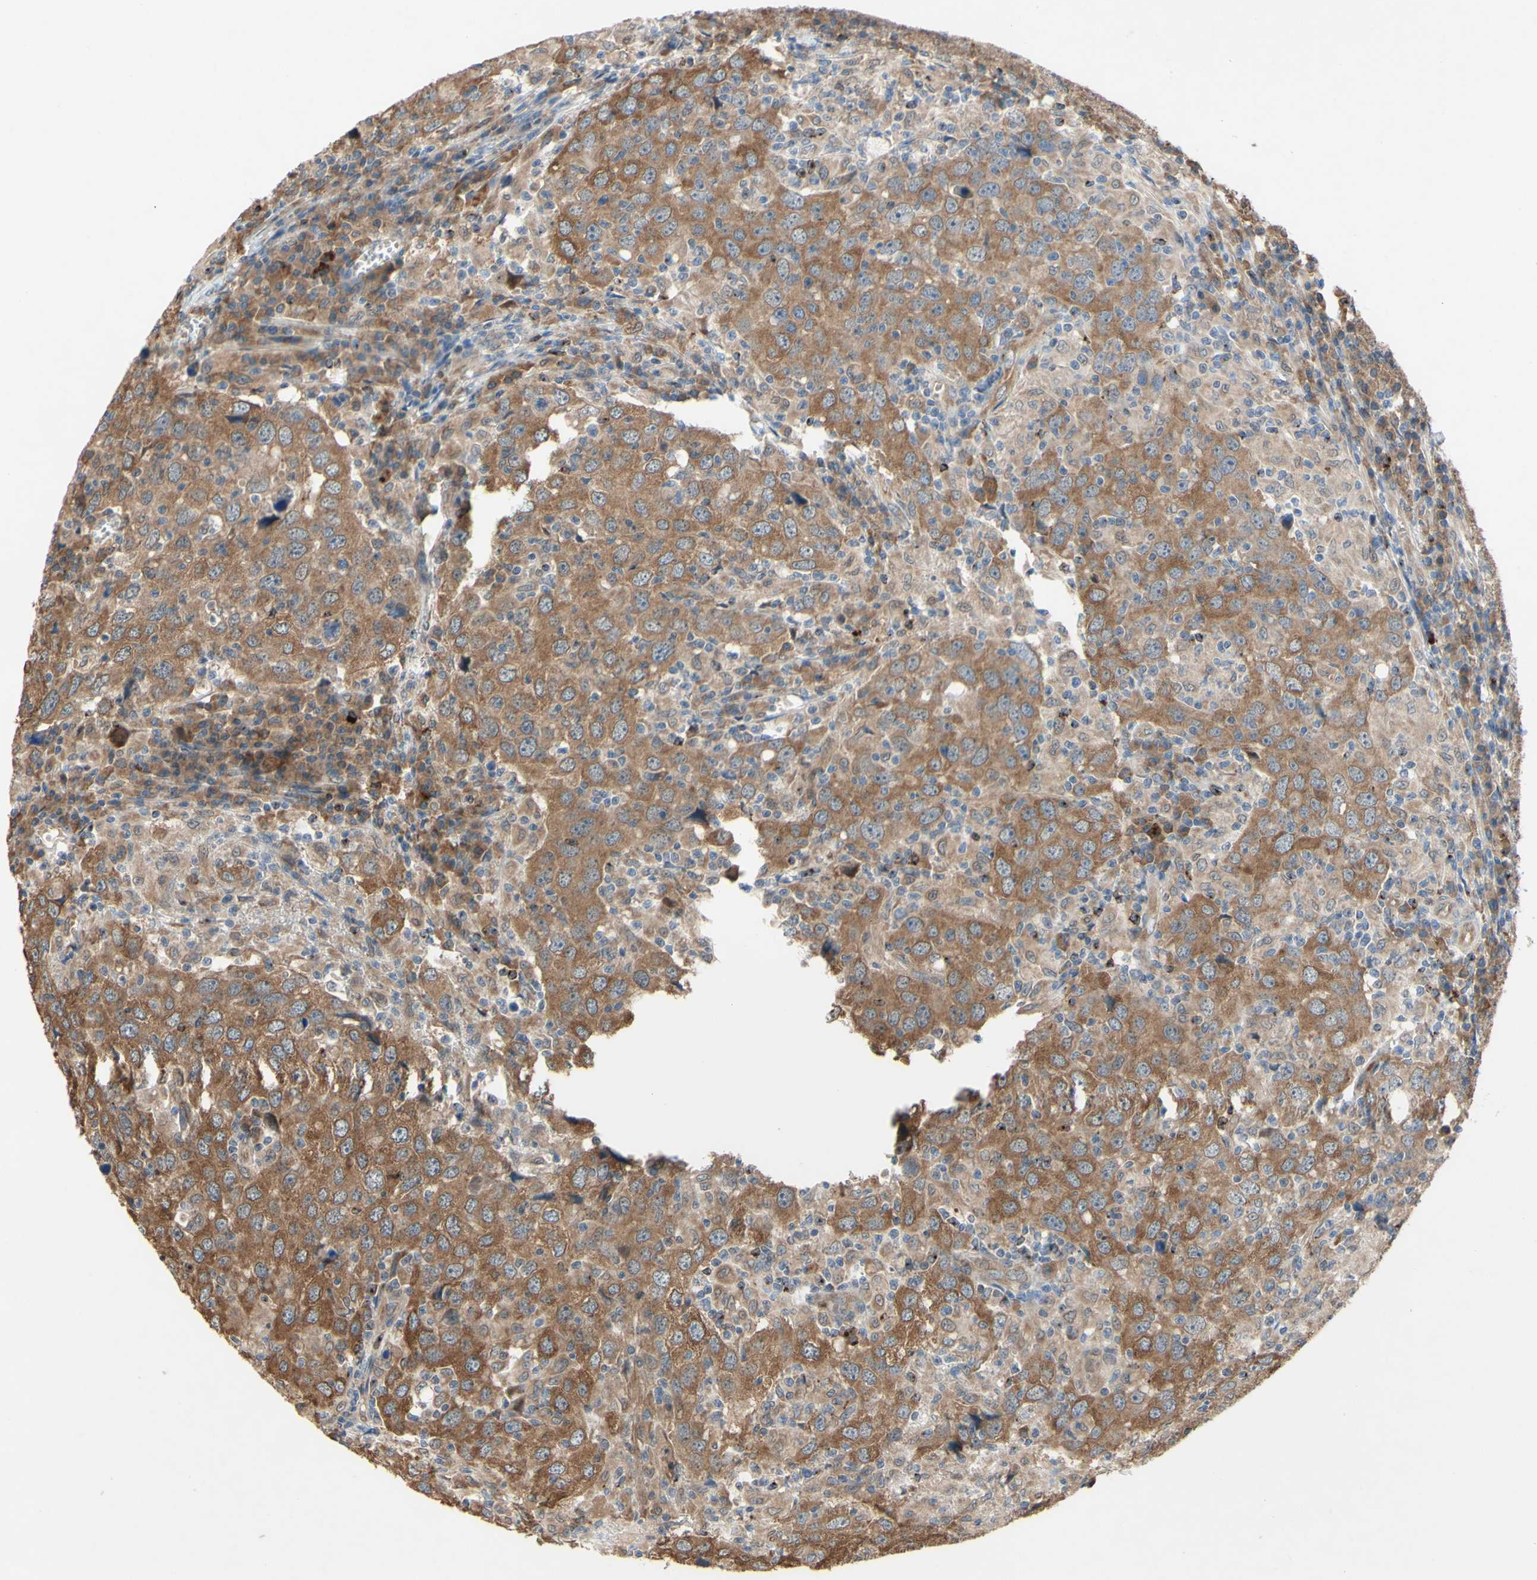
{"staining": {"intensity": "moderate", "quantity": ">75%", "location": "cytoplasmic/membranous"}, "tissue": "head and neck cancer", "cell_type": "Tumor cells", "image_type": "cancer", "snomed": [{"axis": "morphology", "description": "Adenocarcinoma, NOS"}, {"axis": "topography", "description": "Salivary gland"}, {"axis": "topography", "description": "Head-Neck"}], "caption": "Immunohistochemistry of human adenocarcinoma (head and neck) demonstrates medium levels of moderate cytoplasmic/membranous staining in approximately >75% of tumor cells.", "gene": "PDGFB", "patient": {"sex": "female", "age": 65}}